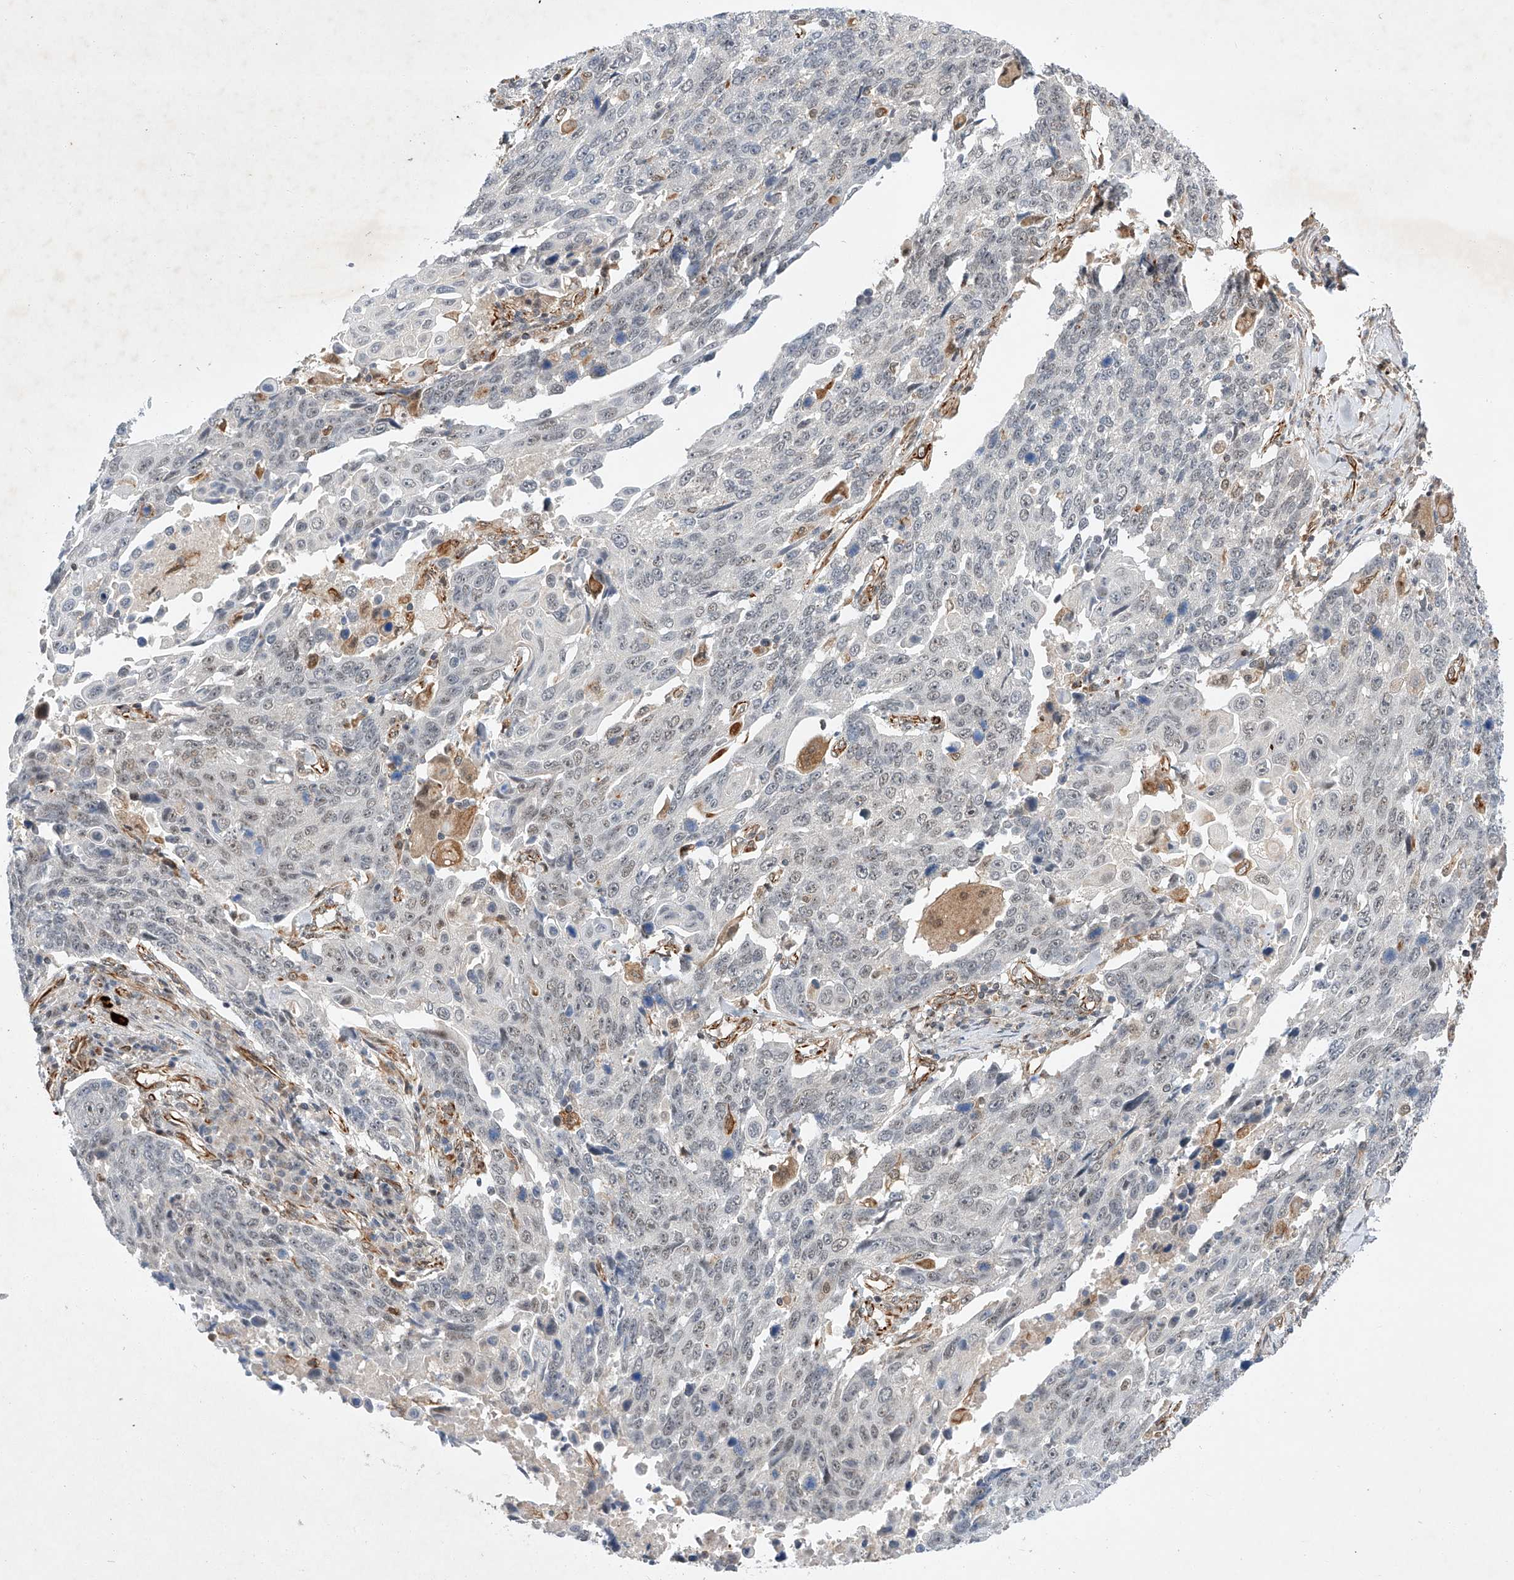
{"staining": {"intensity": "weak", "quantity": "<25%", "location": "nuclear"}, "tissue": "lung cancer", "cell_type": "Tumor cells", "image_type": "cancer", "snomed": [{"axis": "morphology", "description": "Squamous cell carcinoma, NOS"}, {"axis": "topography", "description": "Lung"}], "caption": "IHC histopathology image of human lung squamous cell carcinoma stained for a protein (brown), which exhibits no expression in tumor cells.", "gene": "AMD1", "patient": {"sex": "male", "age": 66}}